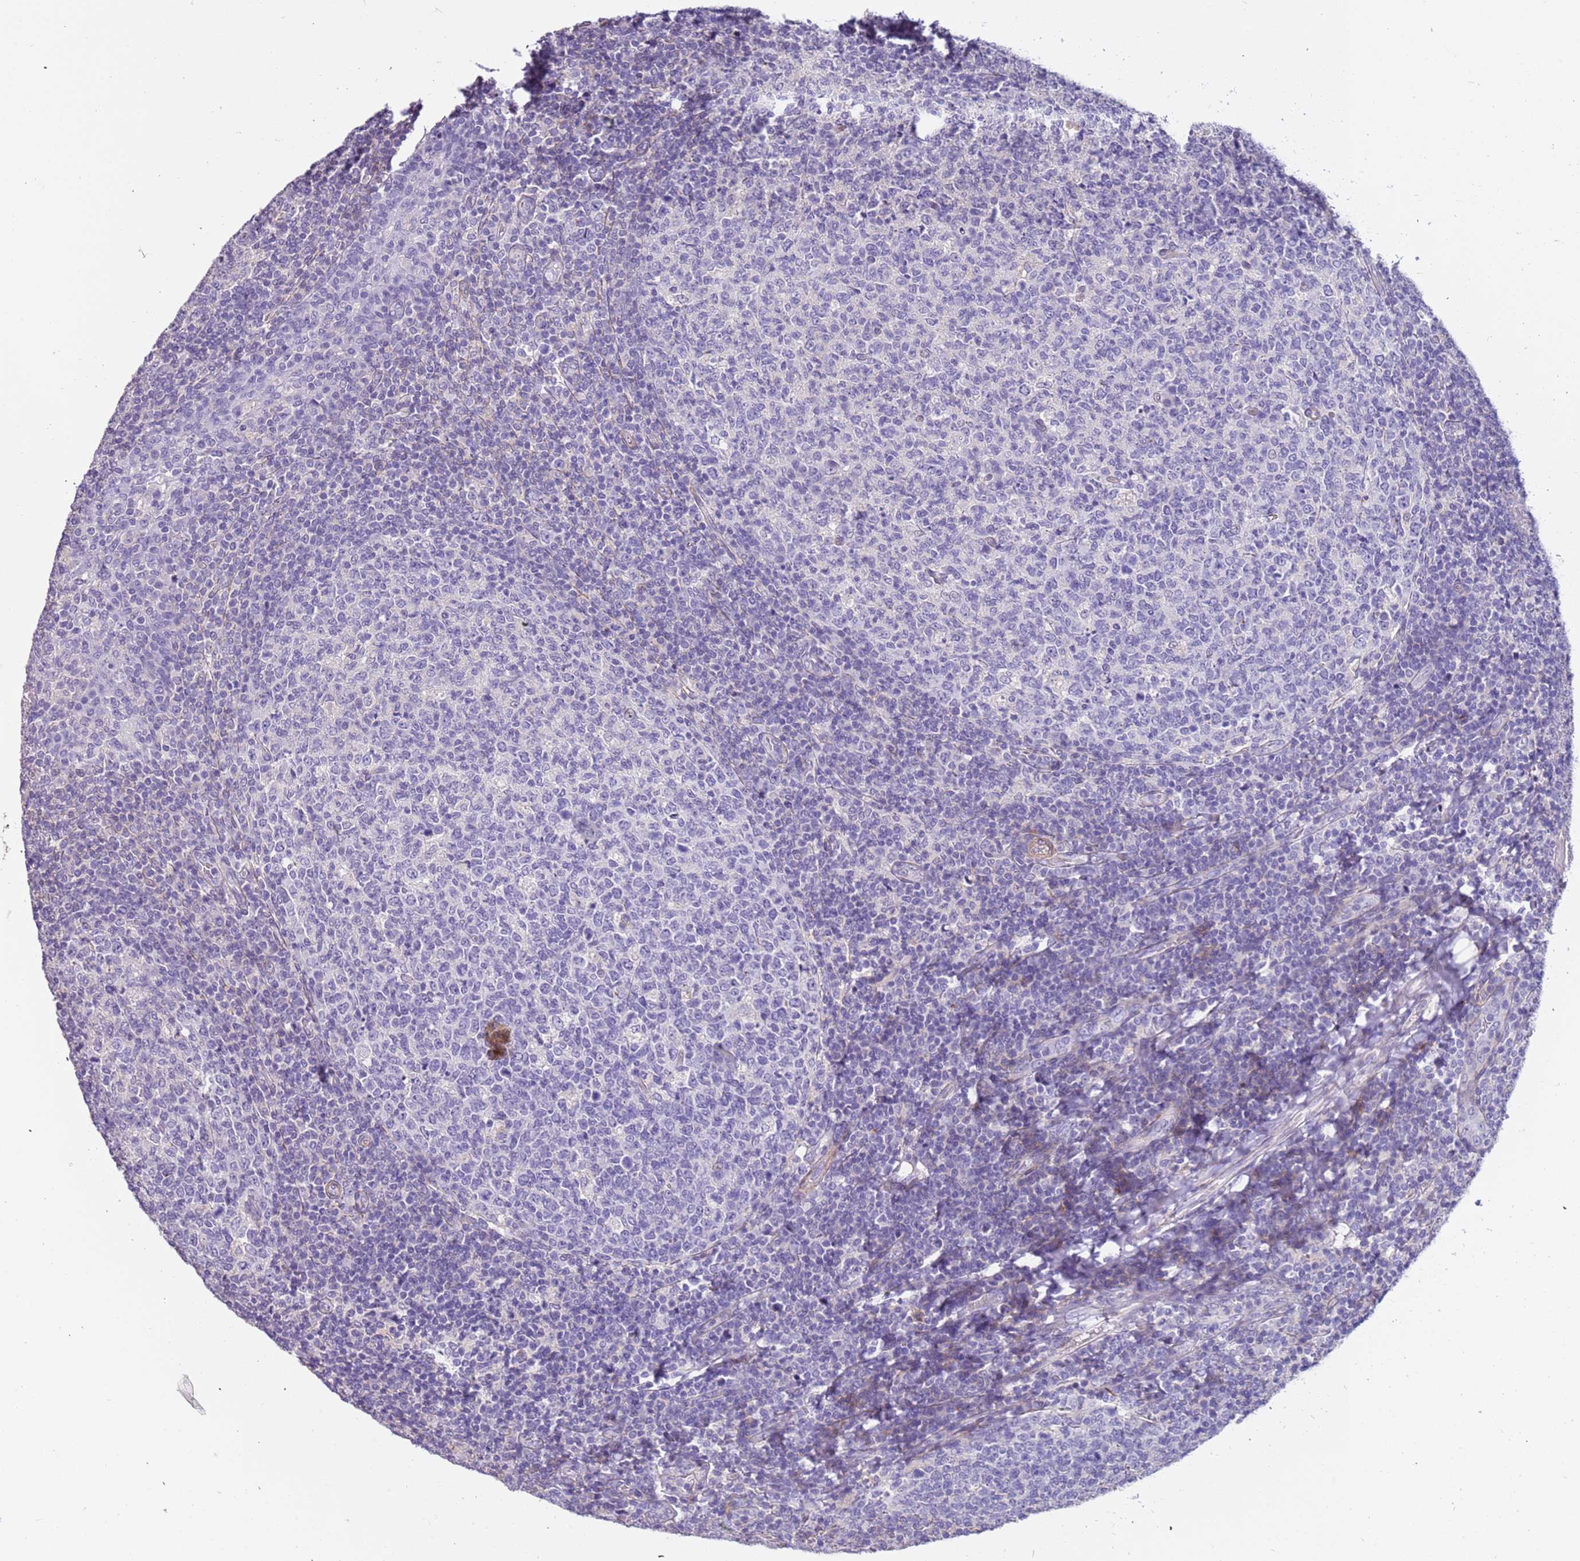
{"staining": {"intensity": "negative", "quantity": "none", "location": "none"}, "tissue": "tonsil", "cell_type": "Germinal center cells", "image_type": "normal", "snomed": [{"axis": "morphology", "description": "Normal tissue, NOS"}, {"axis": "topography", "description": "Tonsil"}], "caption": "High magnification brightfield microscopy of benign tonsil stained with DAB (brown) and counterstained with hematoxylin (blue): germinal center cells show no significant expression.", "gene": "PCGF2", "patient": {"sex": "female", "age": 19}}